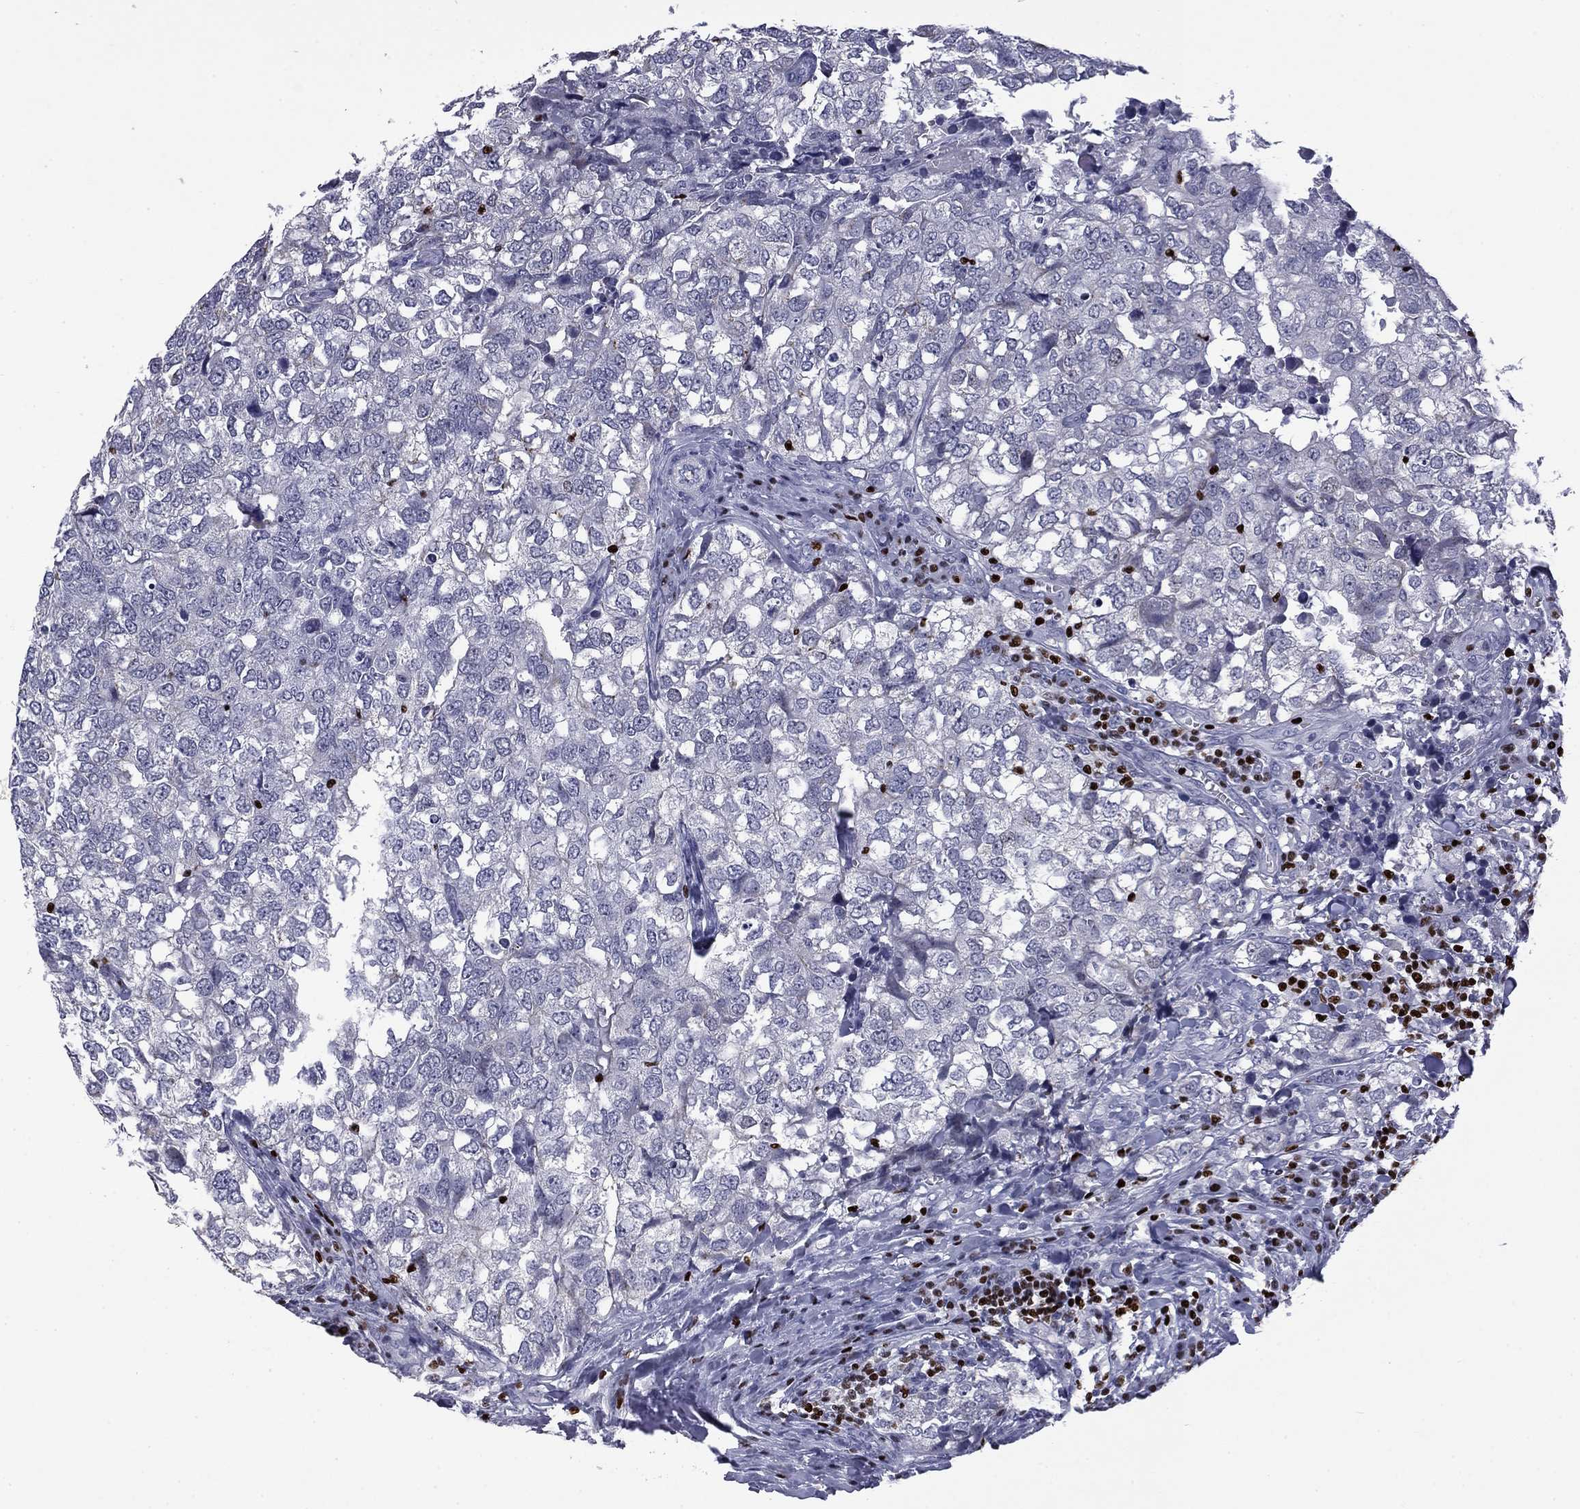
{"staining": {"intensity": "negative", "quantity": "none", "location": "none"}, "tissue": "breast cancer", "cell_type": "Tumor cells", "image_type": "cancer", "snomed": [{"axis": "morphology", "description": "Duct carcinoma"}, {"axis": "topography", "description": "Breast"}], "caption": "Tumor cells are negative for brown protein staining in breast cancer (invasive ductal carcinoma). (Brightfield microscopy of DAB (3,3'-diaminobenzidine) immunohistochemistry (IHC) at high magnification).", "gene": "IKZF3", "patient": {"sex": "female", "age": 30}}